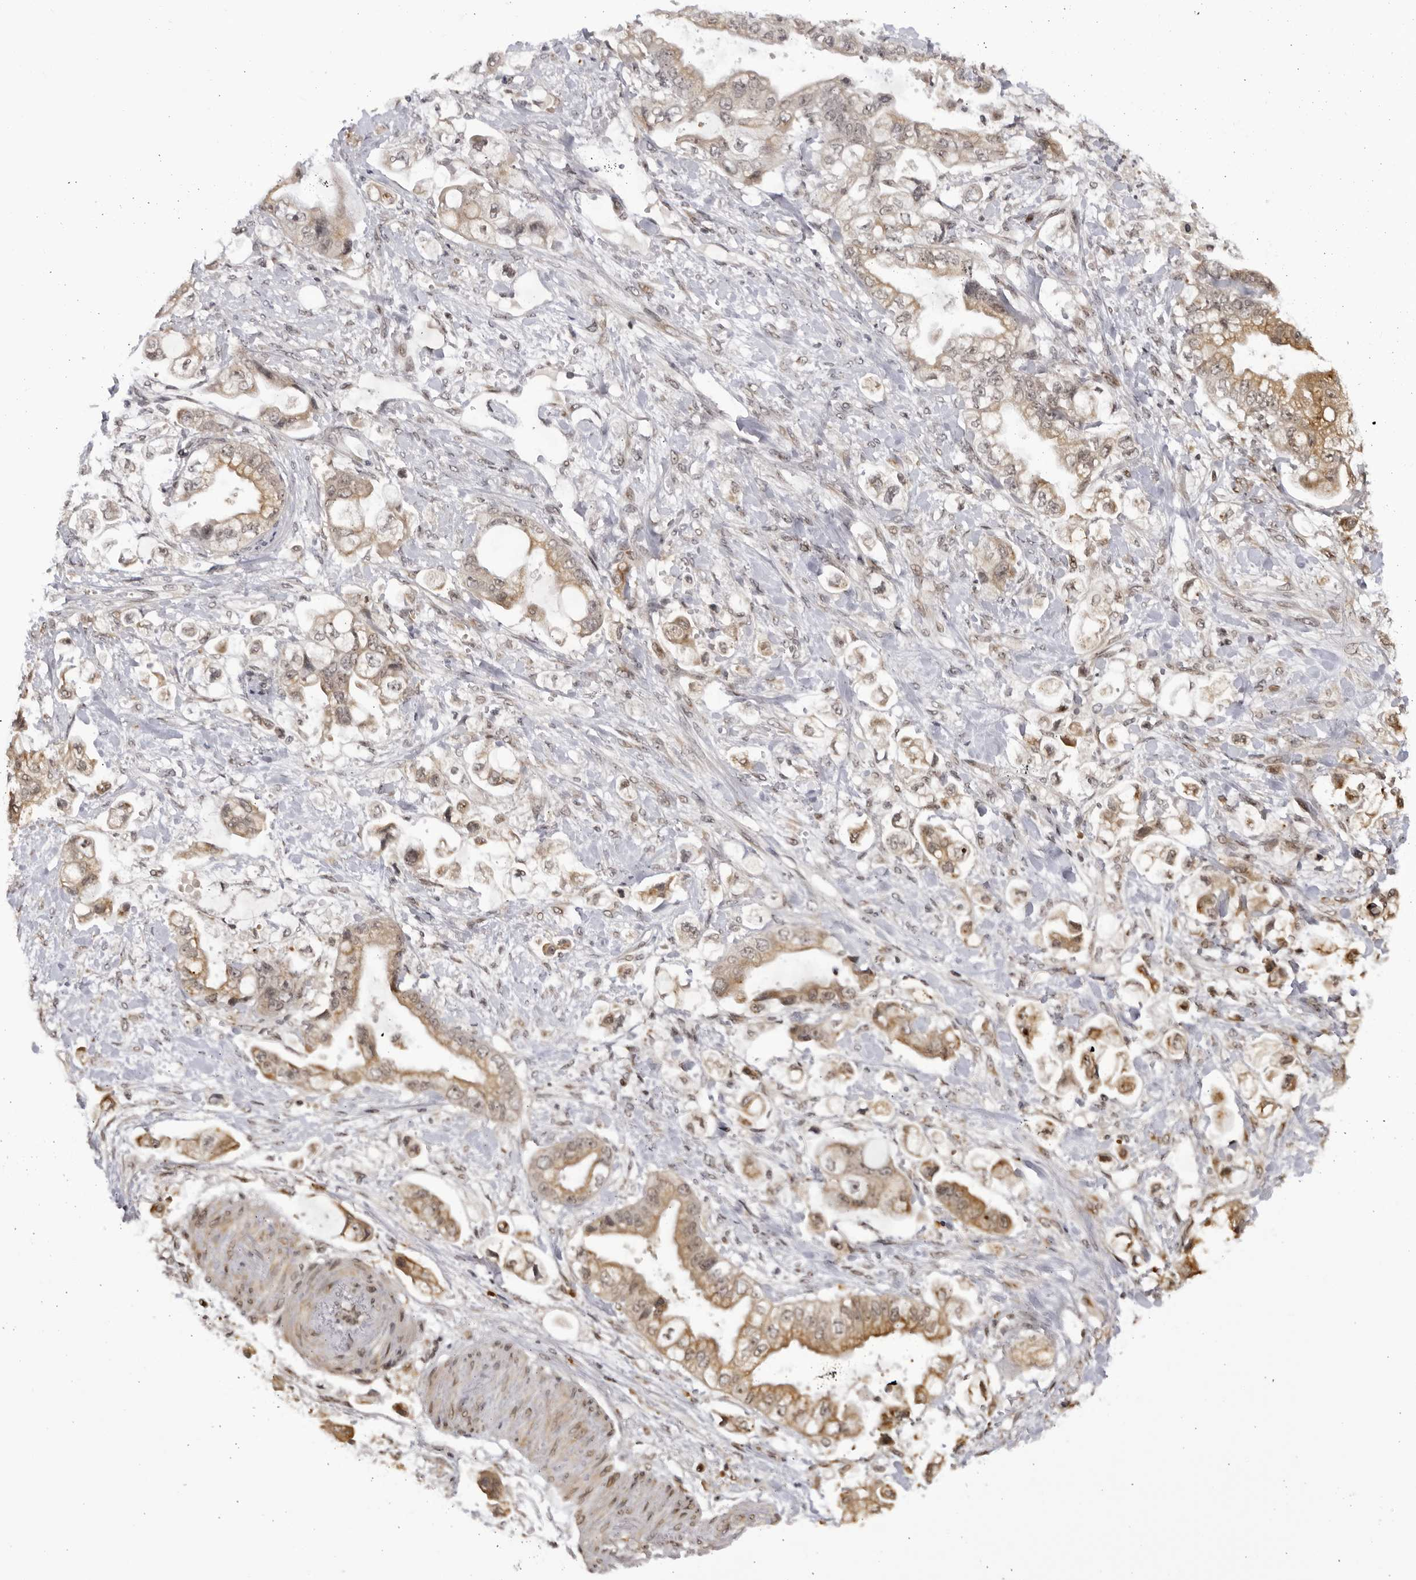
{"staining": {"intensity": "weak", "quantity": ">75%", "location": "cytoplasmic/membranous"}, "tissue": "stomach cancer", "cell_type": "Tumor cells", "image_type": "cancer", "snomed": [{"axis": "morphology", "description": "Adenocarcinoma, NOS"}, {"axis": "topography", "description": "Stomach"}], "caption": "Stomach adenocarcinoma stained with a protein marker demonstrates weak staining in tumor cells.", "gene": "RASGEF1C", "patient": {"sex": "male", "age": 62}}